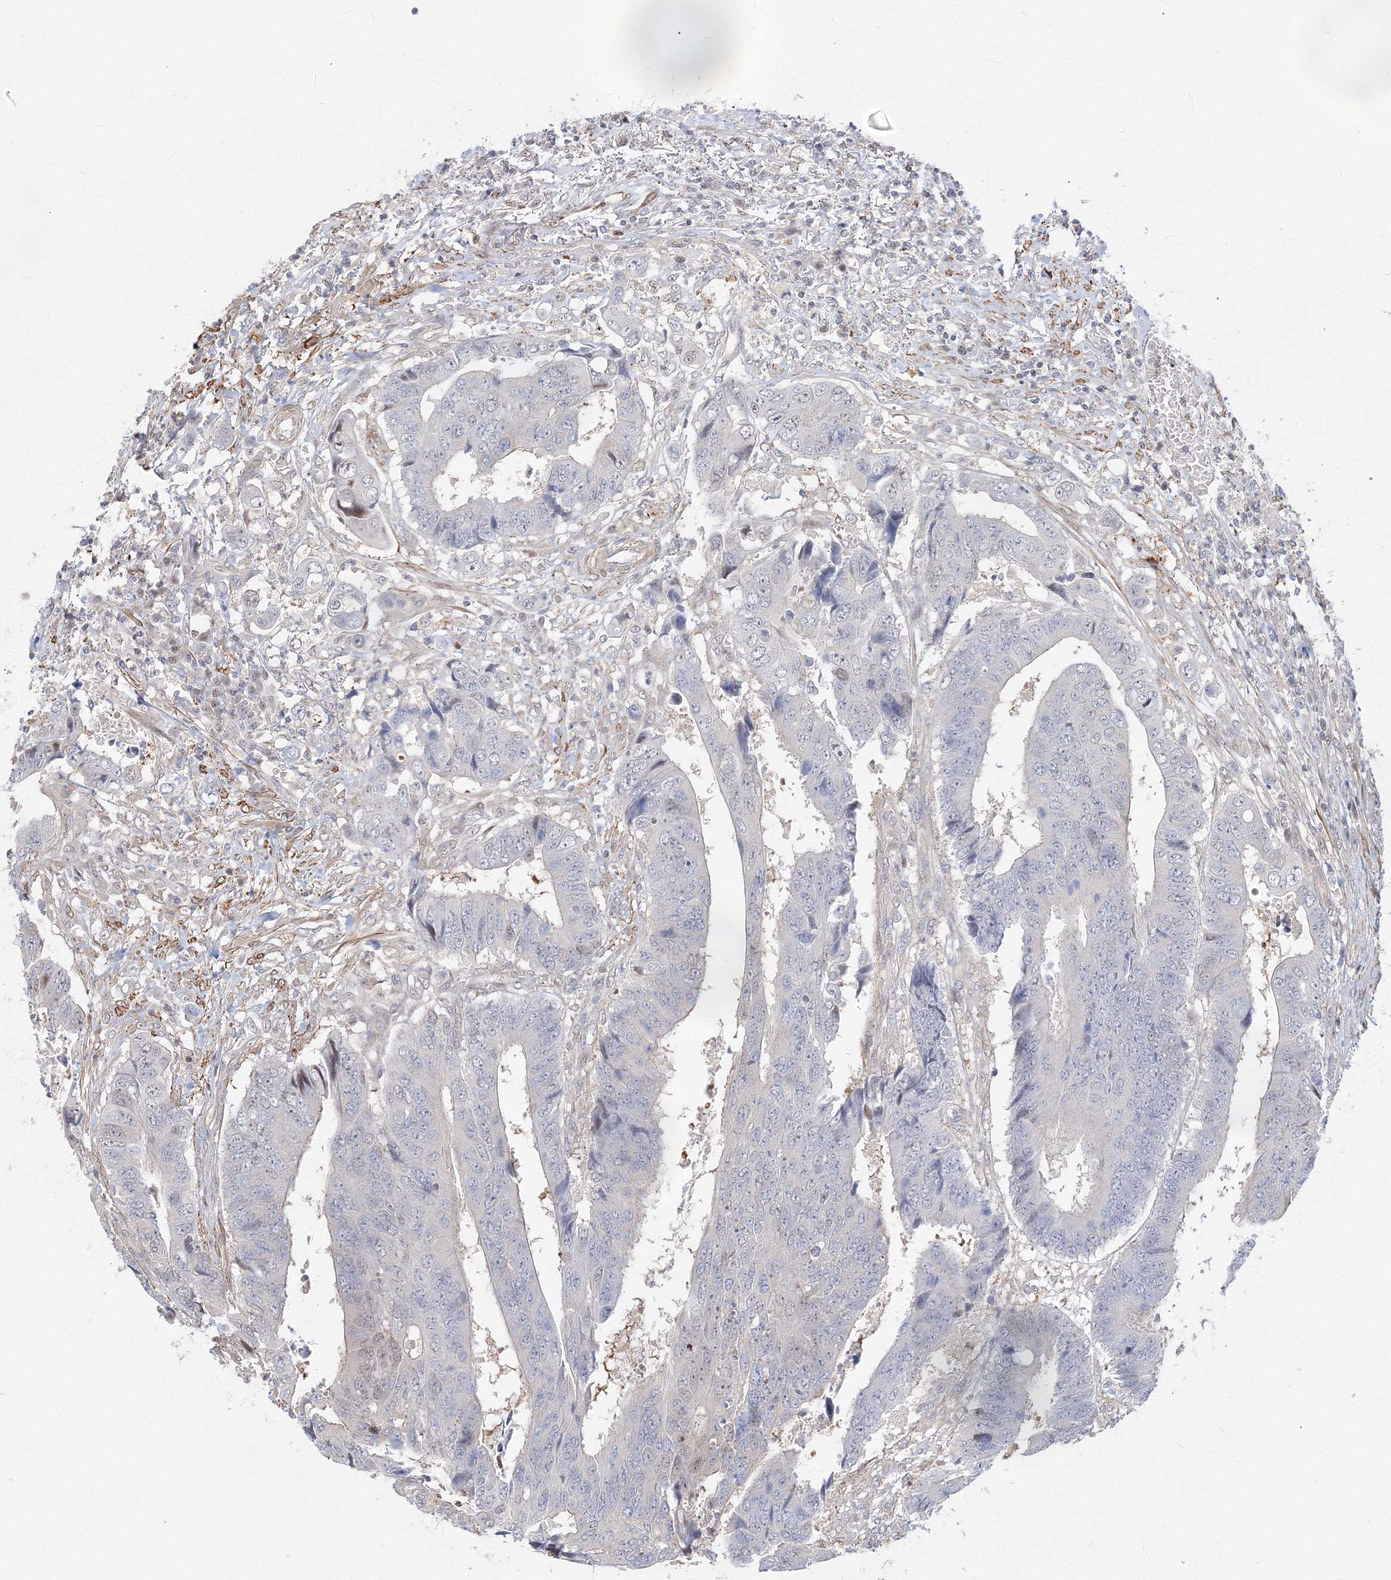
{"staining": {"intensity": "negative", "quantity": "none", "location": "none"}, "tissue": "colorectal cancer", "cell_type": "Tumor cells", "image_type": "cancer", "snomed": [{"axis": "morphology", "description": "Adenocarcinoma, NOS"}, {"axis": "topography", "description": "Rectum"}], "caption": "Tumor cells are negative for protein expression in human colorectal cancer (adenocarcinoma).", "gene": "ARHGAP21", "patient": {"sex": "male", "age": 84}}